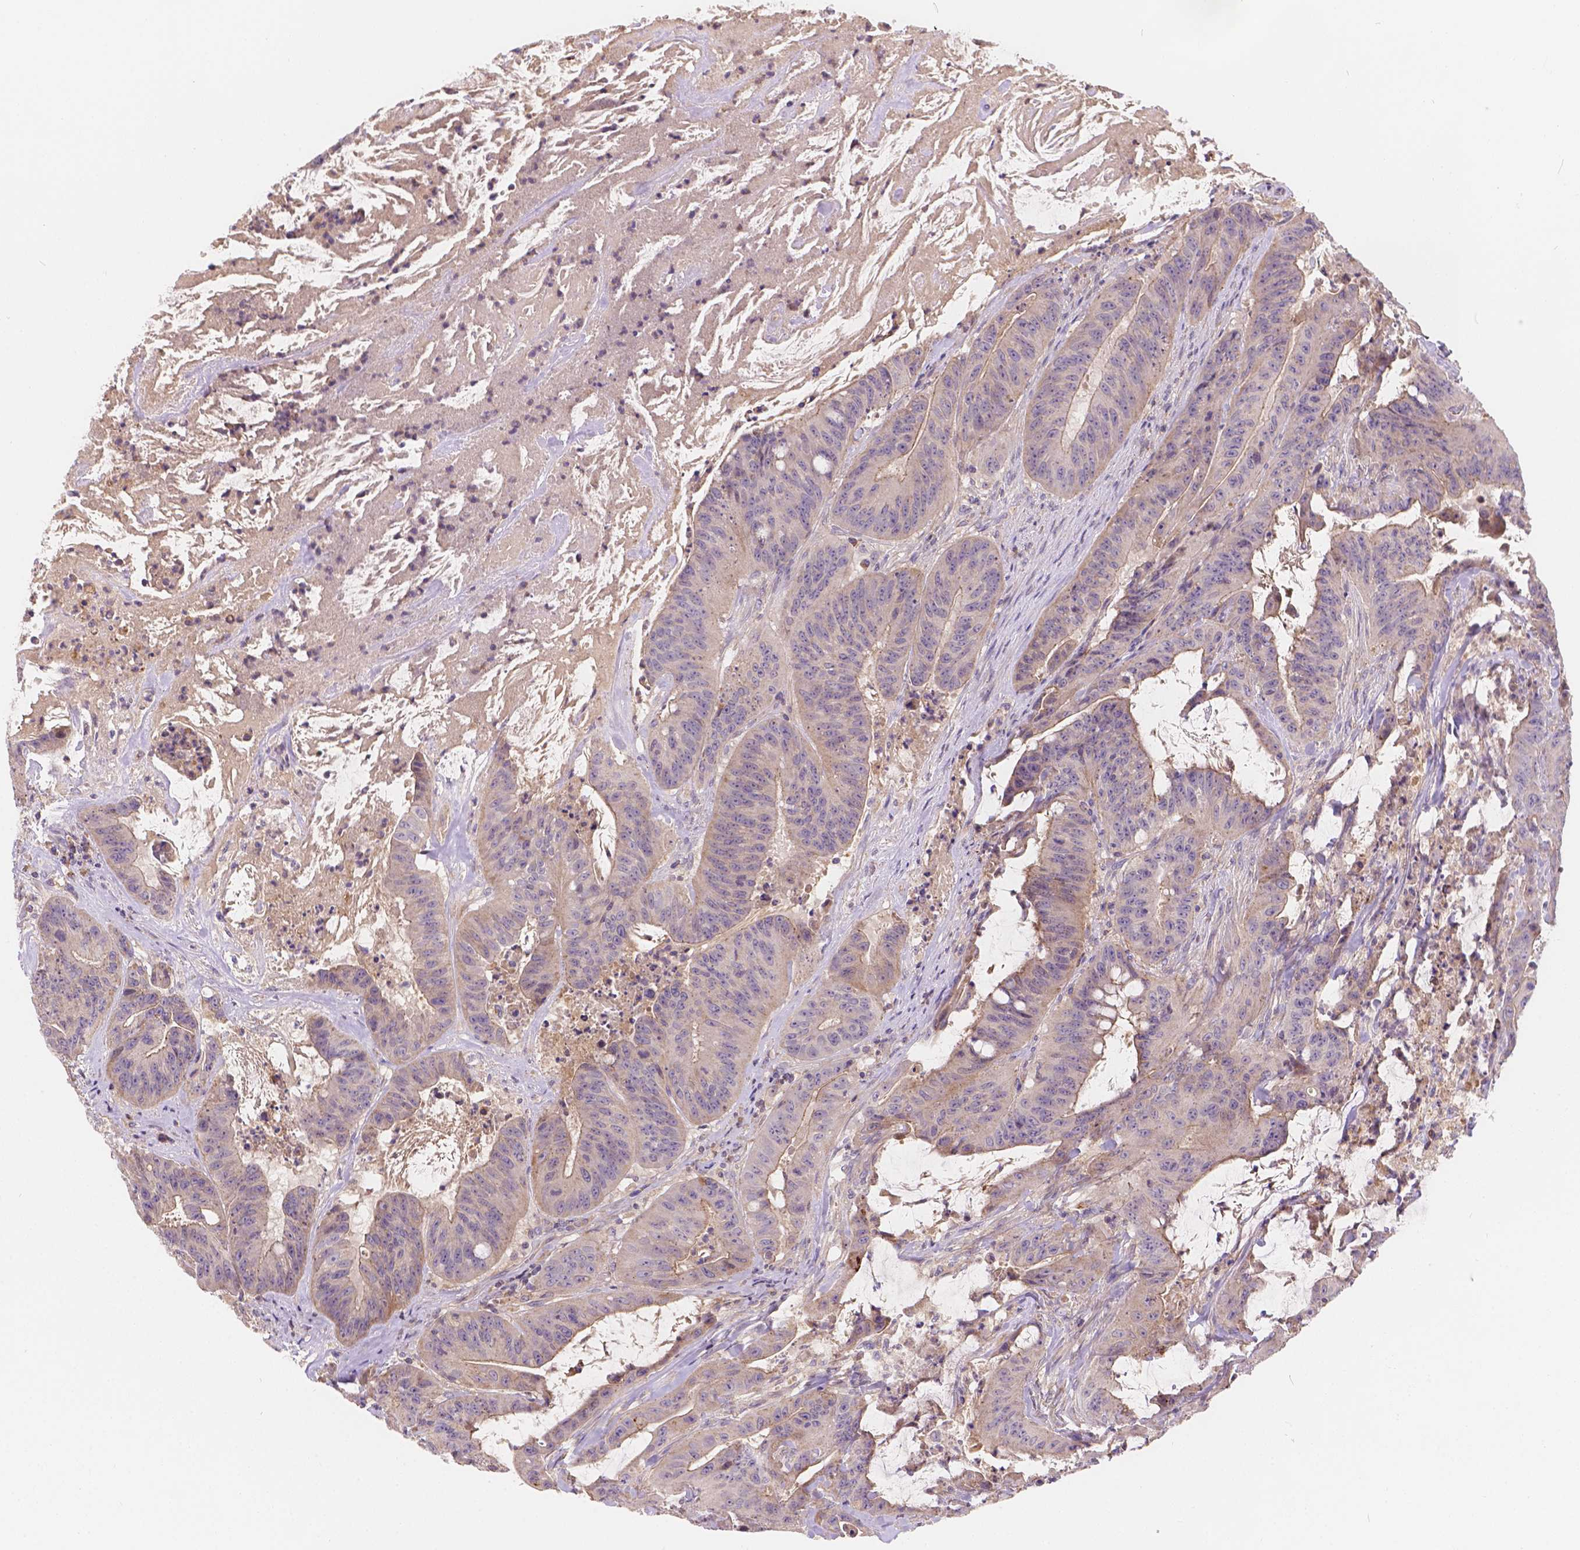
{"staining": {"intensity": "weak", "quantity": "25%-75%", "location": "cytoplasmic/membranous"}, "tissue": "colorectal cancer", "cell_type": "Tumor cells", "image_type": "cancer", "snomed": [{"axis": "morphology", "description": "Adenocarcinoma, NOS"}, {"axis": "topography", "description": "Colon"}], "caption": "Colorectal cancer stained with immunohistochemistry reveals weak cytoplasmic/membranous expression in about 25%-75% of tumor cells.", "gene": "CDK10", "patient": {"sex": "male", "age": 33}}